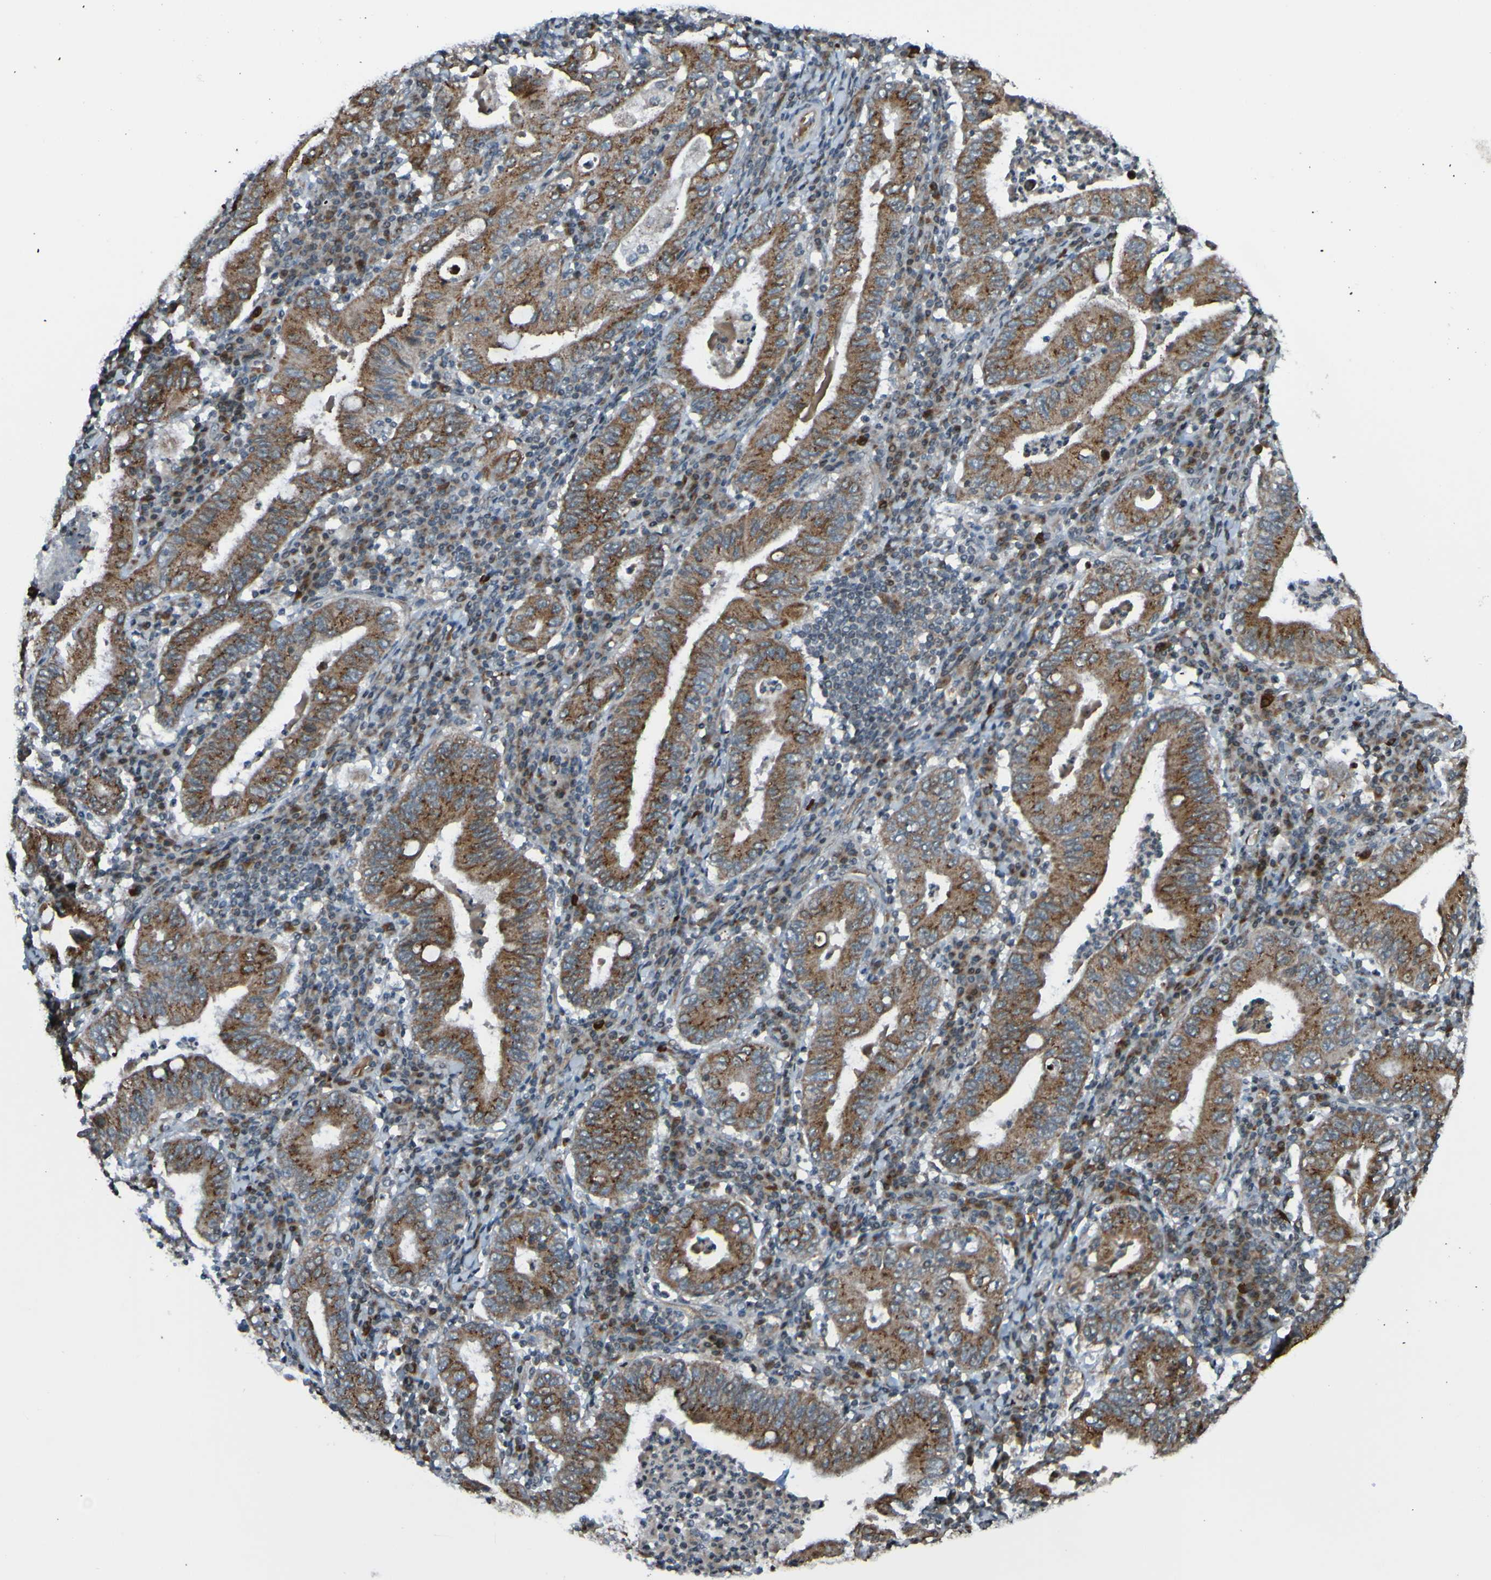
{"staining": {"intensity": "moderate", "quantity": ">75%", "location": "cytoplasmic/membranous"}, "tissue": "stomach cancer", "cell_type": "Tumor cells", "image_type": "cancer", "snomed": [{"axis": "morphology", "description": "Normal tissue, NOS"}, {"axis": "morphology", "description": "Adenocarcinoma, NOS"}, {"axis": "topography", "description": "Esophagus"}, {"axis": "topography", "description": "Stomach, upper"}, {"axis": "topography", "description": "Peripheral nerve tissue"}], "caption": "Protein expression analysis of human adenocarcinoma (stomach) reveals moderate cytoplasmic/membranous positivity in about >75% of tumor cells.", "gene": "UNG", "patient": {"sex": "male", "age": 62}}